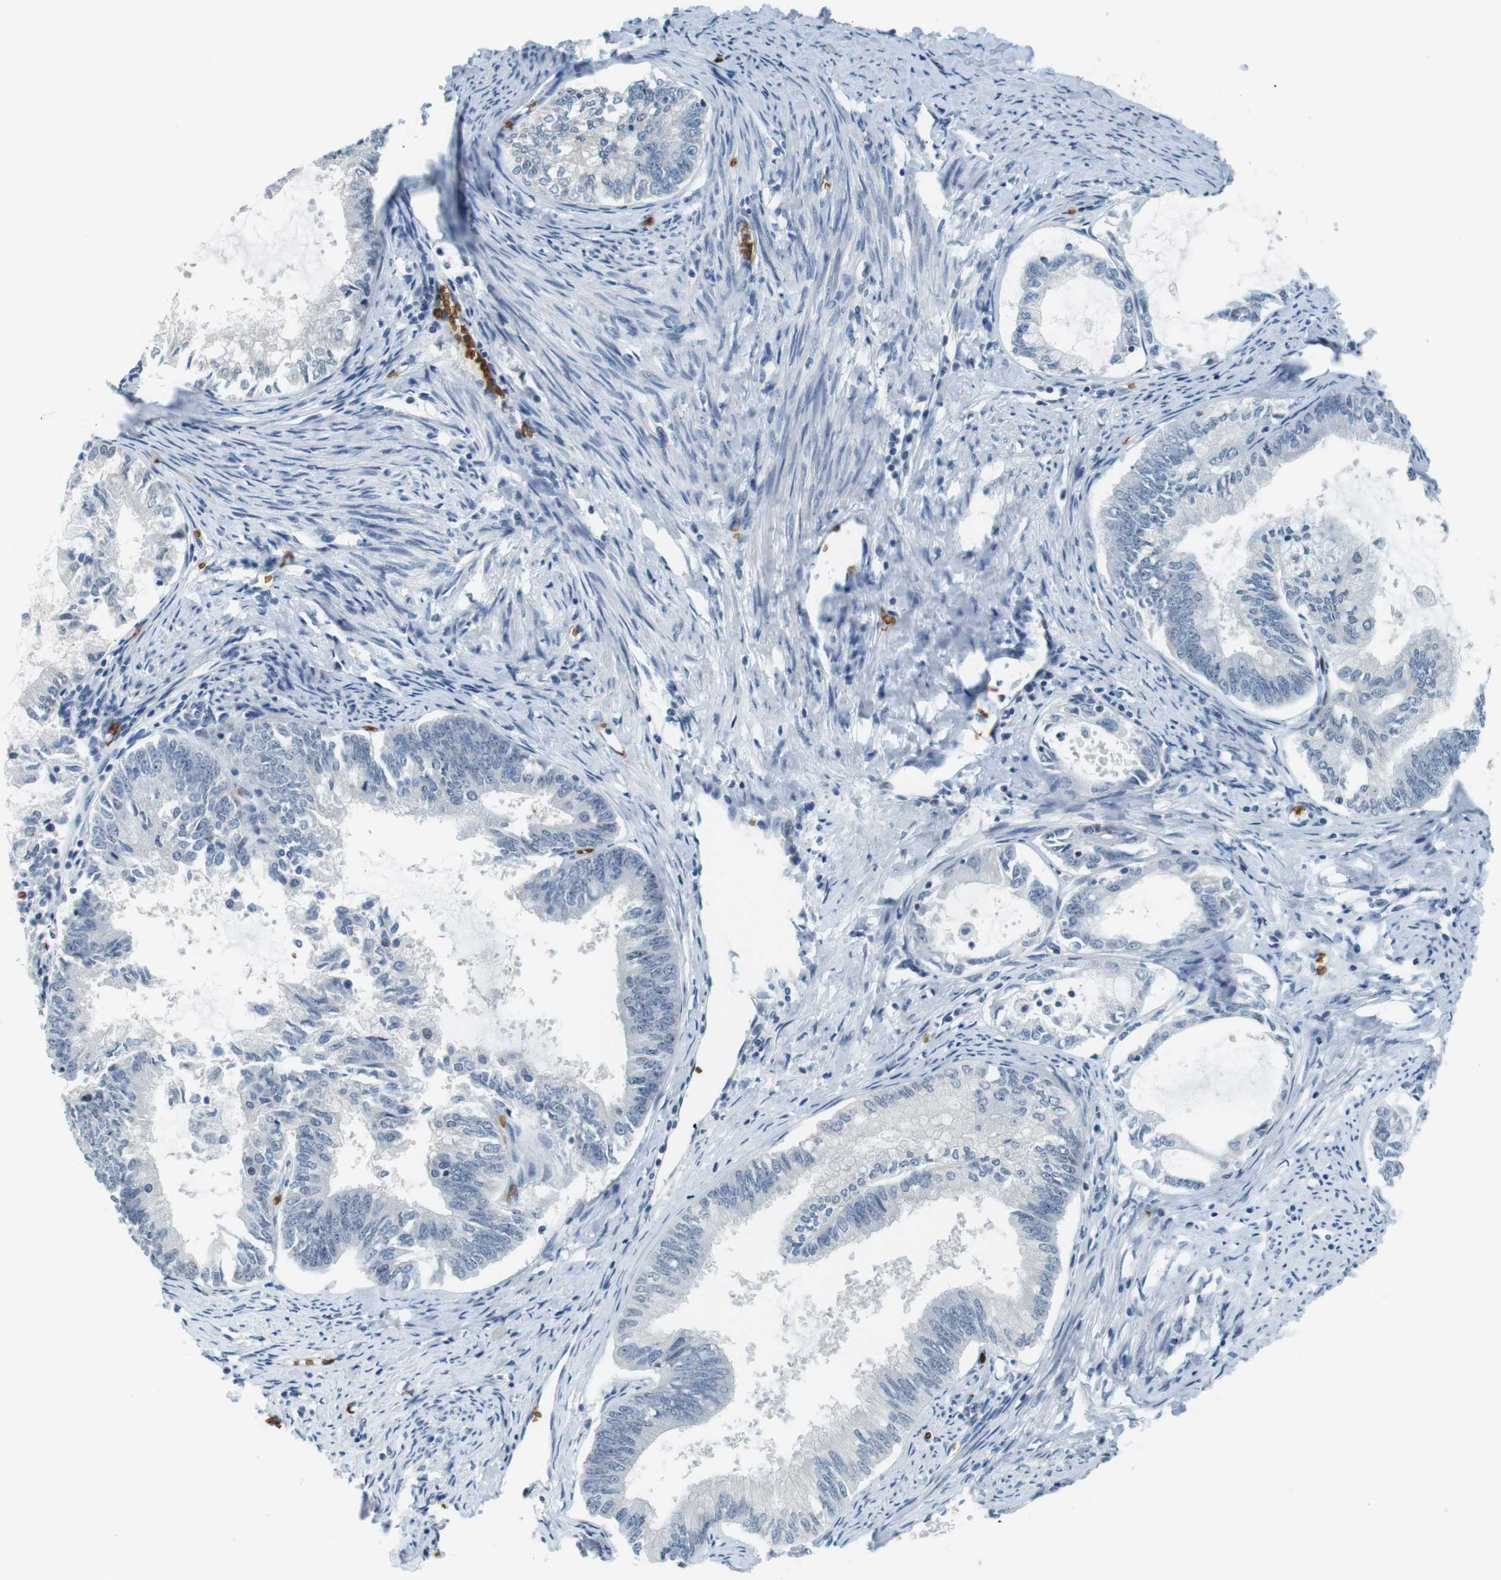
{"staining": {"intensity": "negative", "quantity": "none", "location": "none"}, "tissue": "endometrial cancer", "cell_type": "Tumor cells", "image_type": "cancer", "snomed": [{"axis": "morphology", "description": "Adenocarcinoma, NOS"}, {"axis": "topography", "description": "Endometrium"}], "caption": "An immunohistochemistry (IHC) micrograph of adenocarcinoma (endometrial) is shown. There is no staining in tumor cells of adenocarcinoma (endometrial).", "gene": "SLC4A1", "patient": {"sex": "female", "age": 86}}